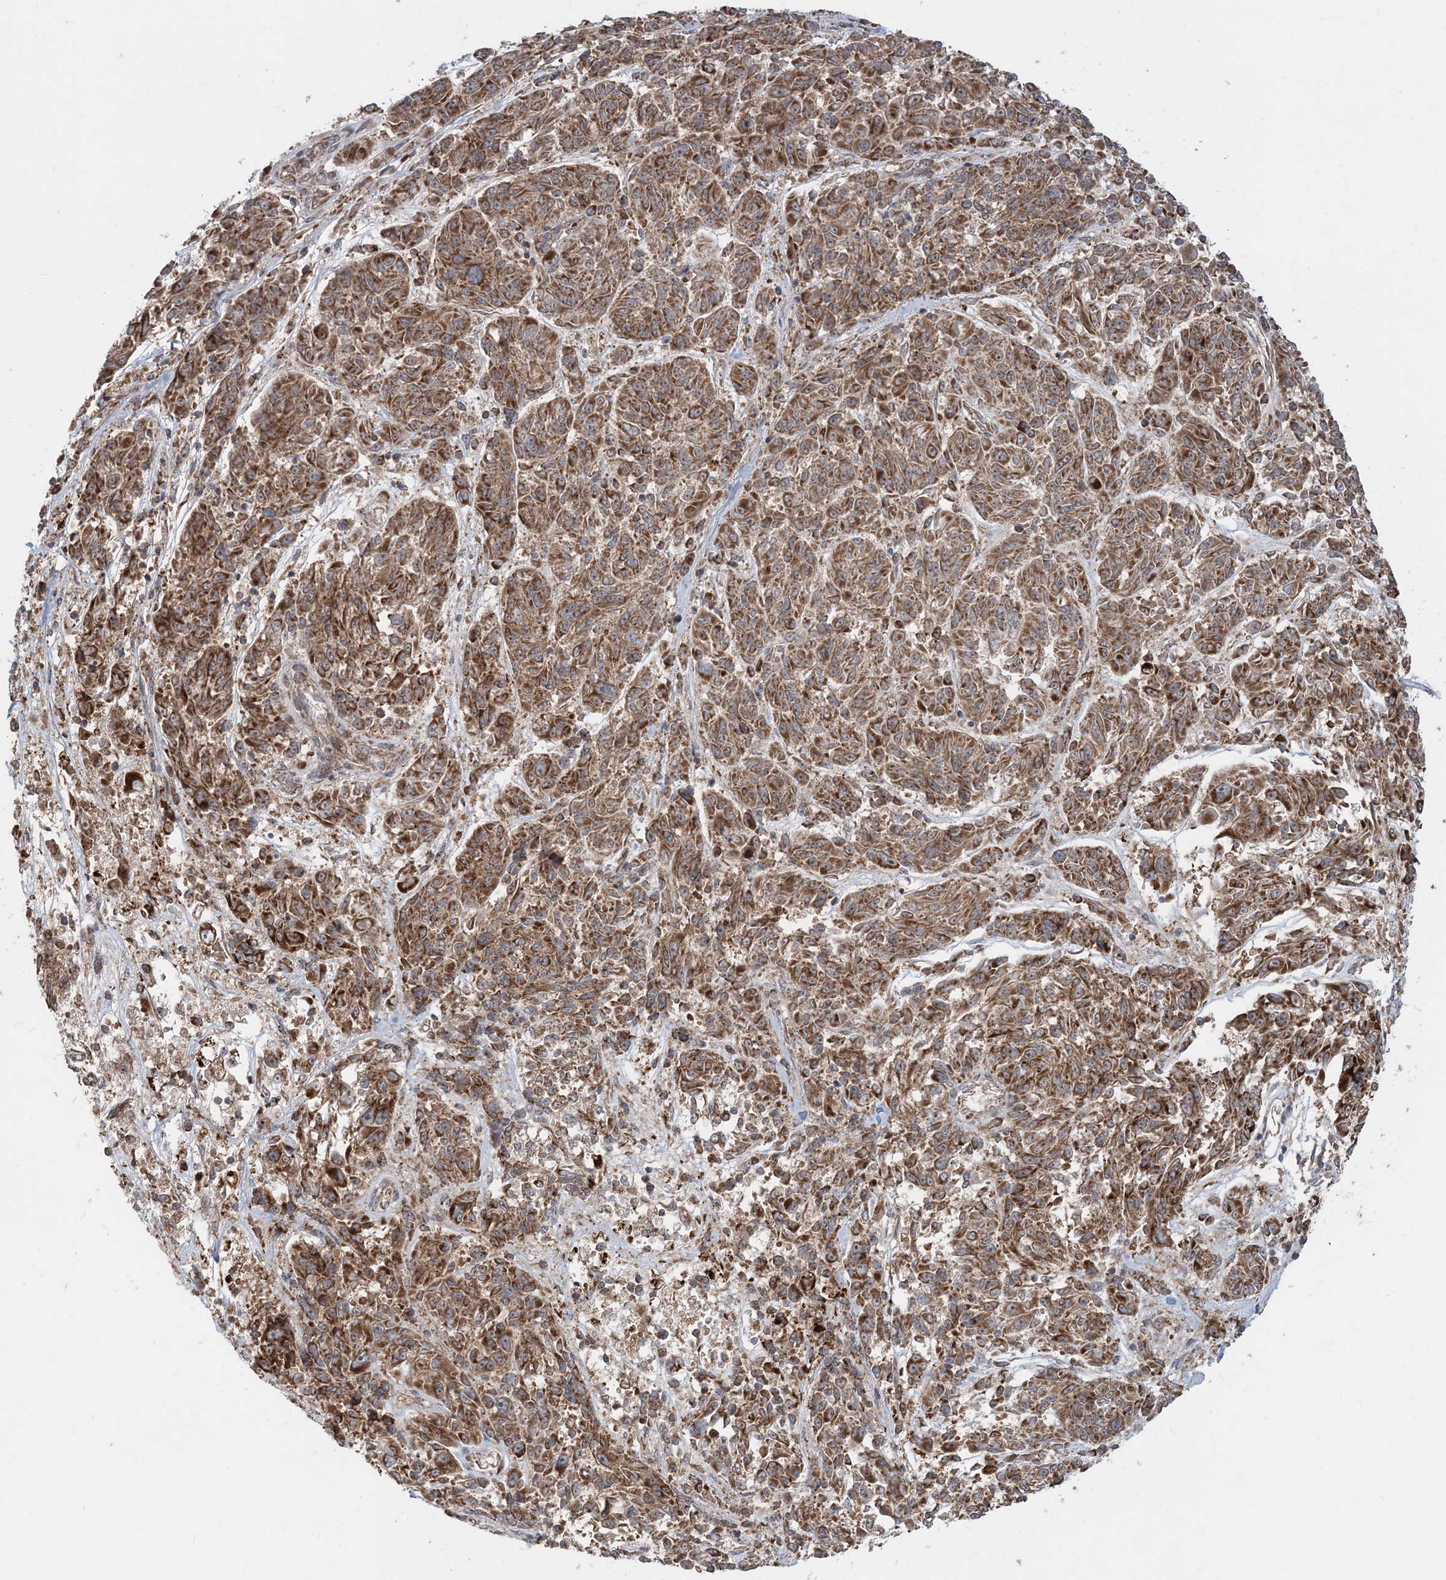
{"staining": {"intensity": "moderate", "quantity": ">75%", "location": "cytoplasmic/membranous"}, "tissue": "melanoma", "cell_type": "Tumor cells", "image_type": "cancer", "snomed": [{"axis": "morphology", "description": "Malignant melanoma, NOS"}, {"axis": "topography", "description": "Skin"}], "caption": "Malignant melanoma stained for a protein (brown) demonstrates moderate cytoplasmic/membranous positive expression in about >75% of tumor cells.", "gene": "LRPPRC", "patient": {"sex": "male", "age": 53}}